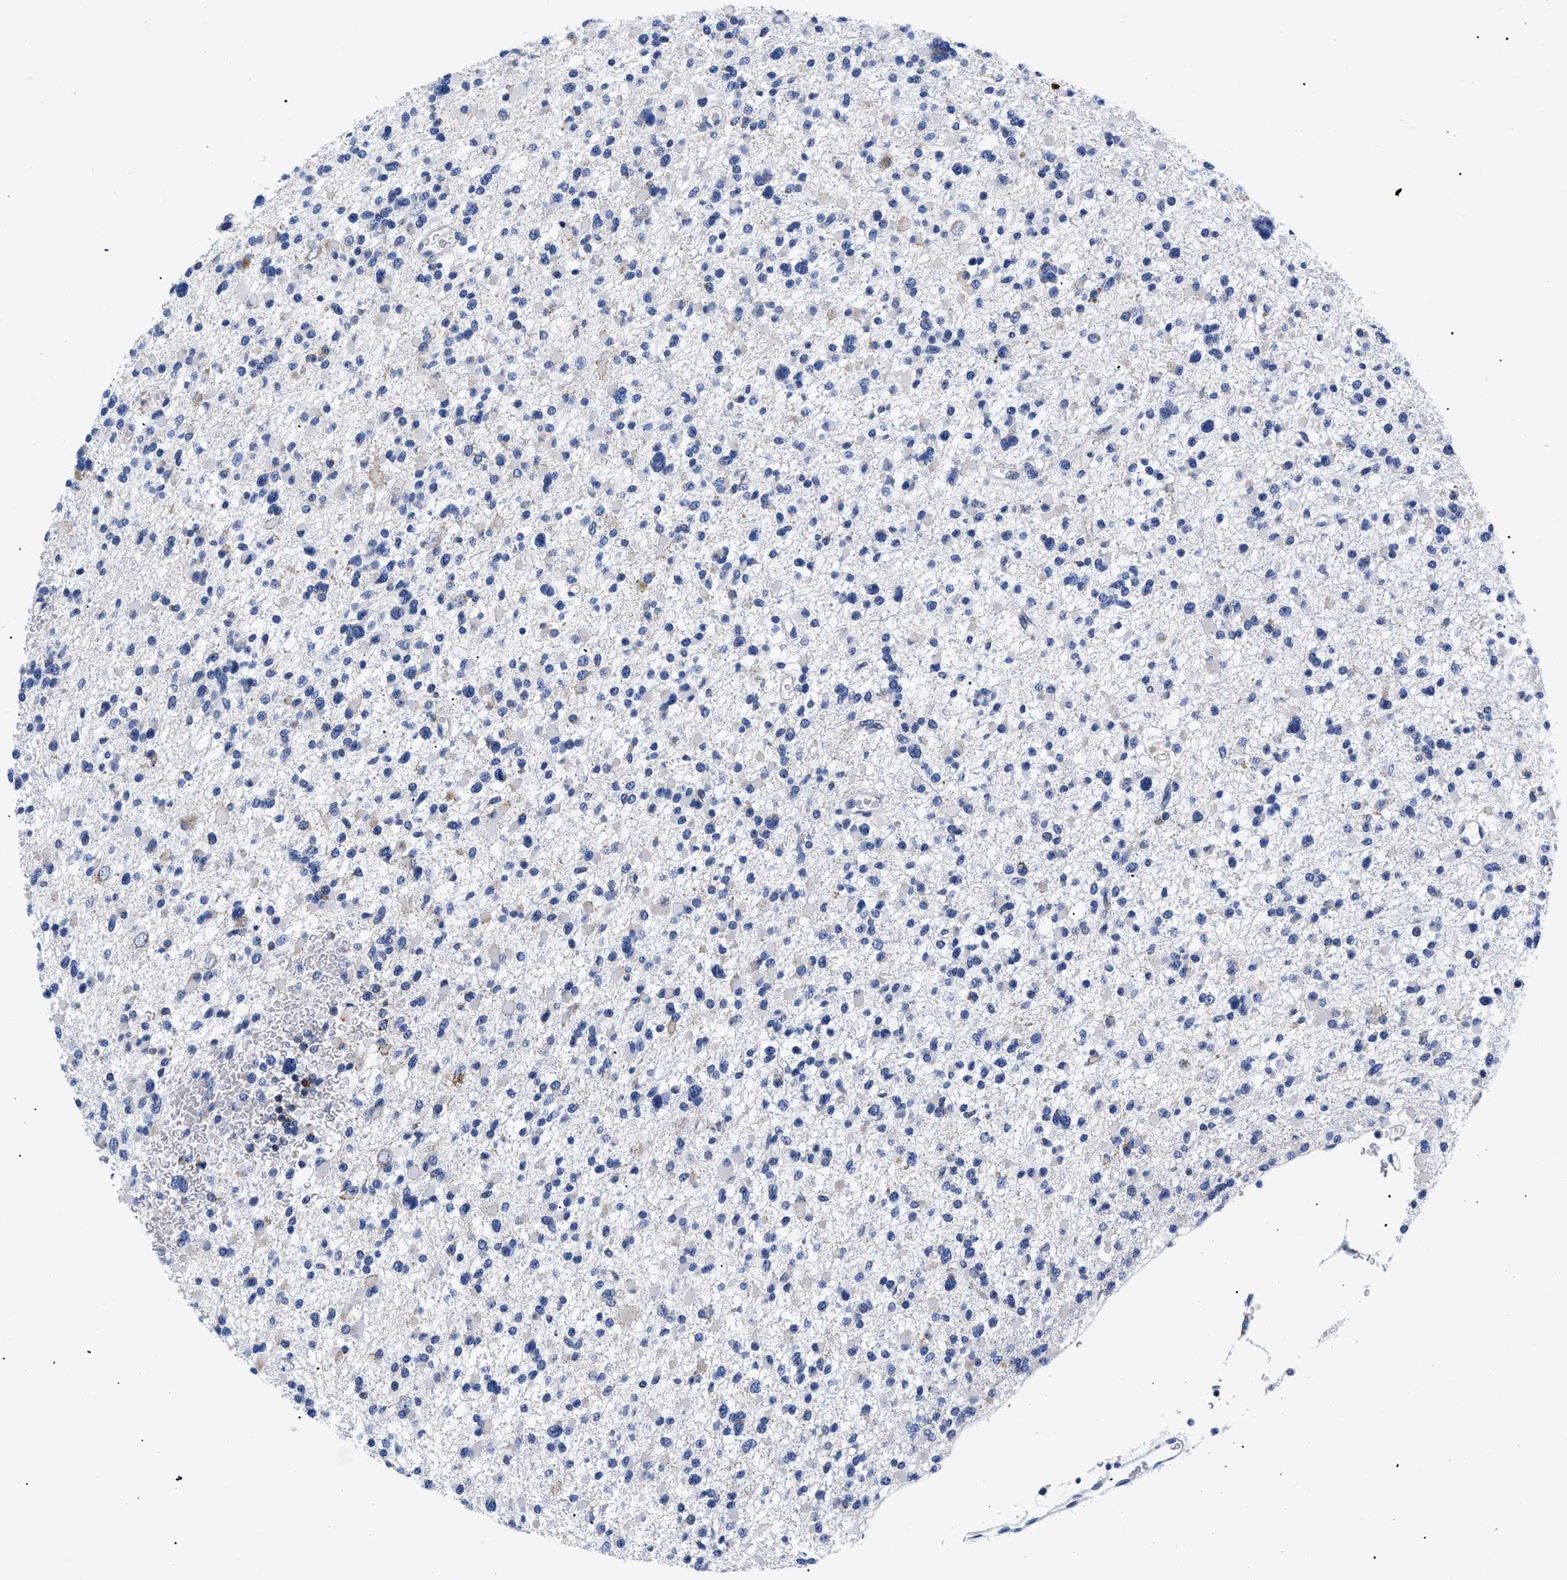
{"staining": {"intensity": "negative", "quantity": "none", "location": "none"}, "tissue": "glioma", "cell_type": "Tumor cells", "image_type": "cancer", "snomed": [{"axis": "morphology", "description": "Glioma, malignant, Low grade"}, {"axis": "topography", "description": "Brain"}], "caption": "Immunohistochemical staining of human glioma displays no significant positivity in tumor cells.", "gene": "GPR149", "patient": {"sex": "female", "age": 22}}